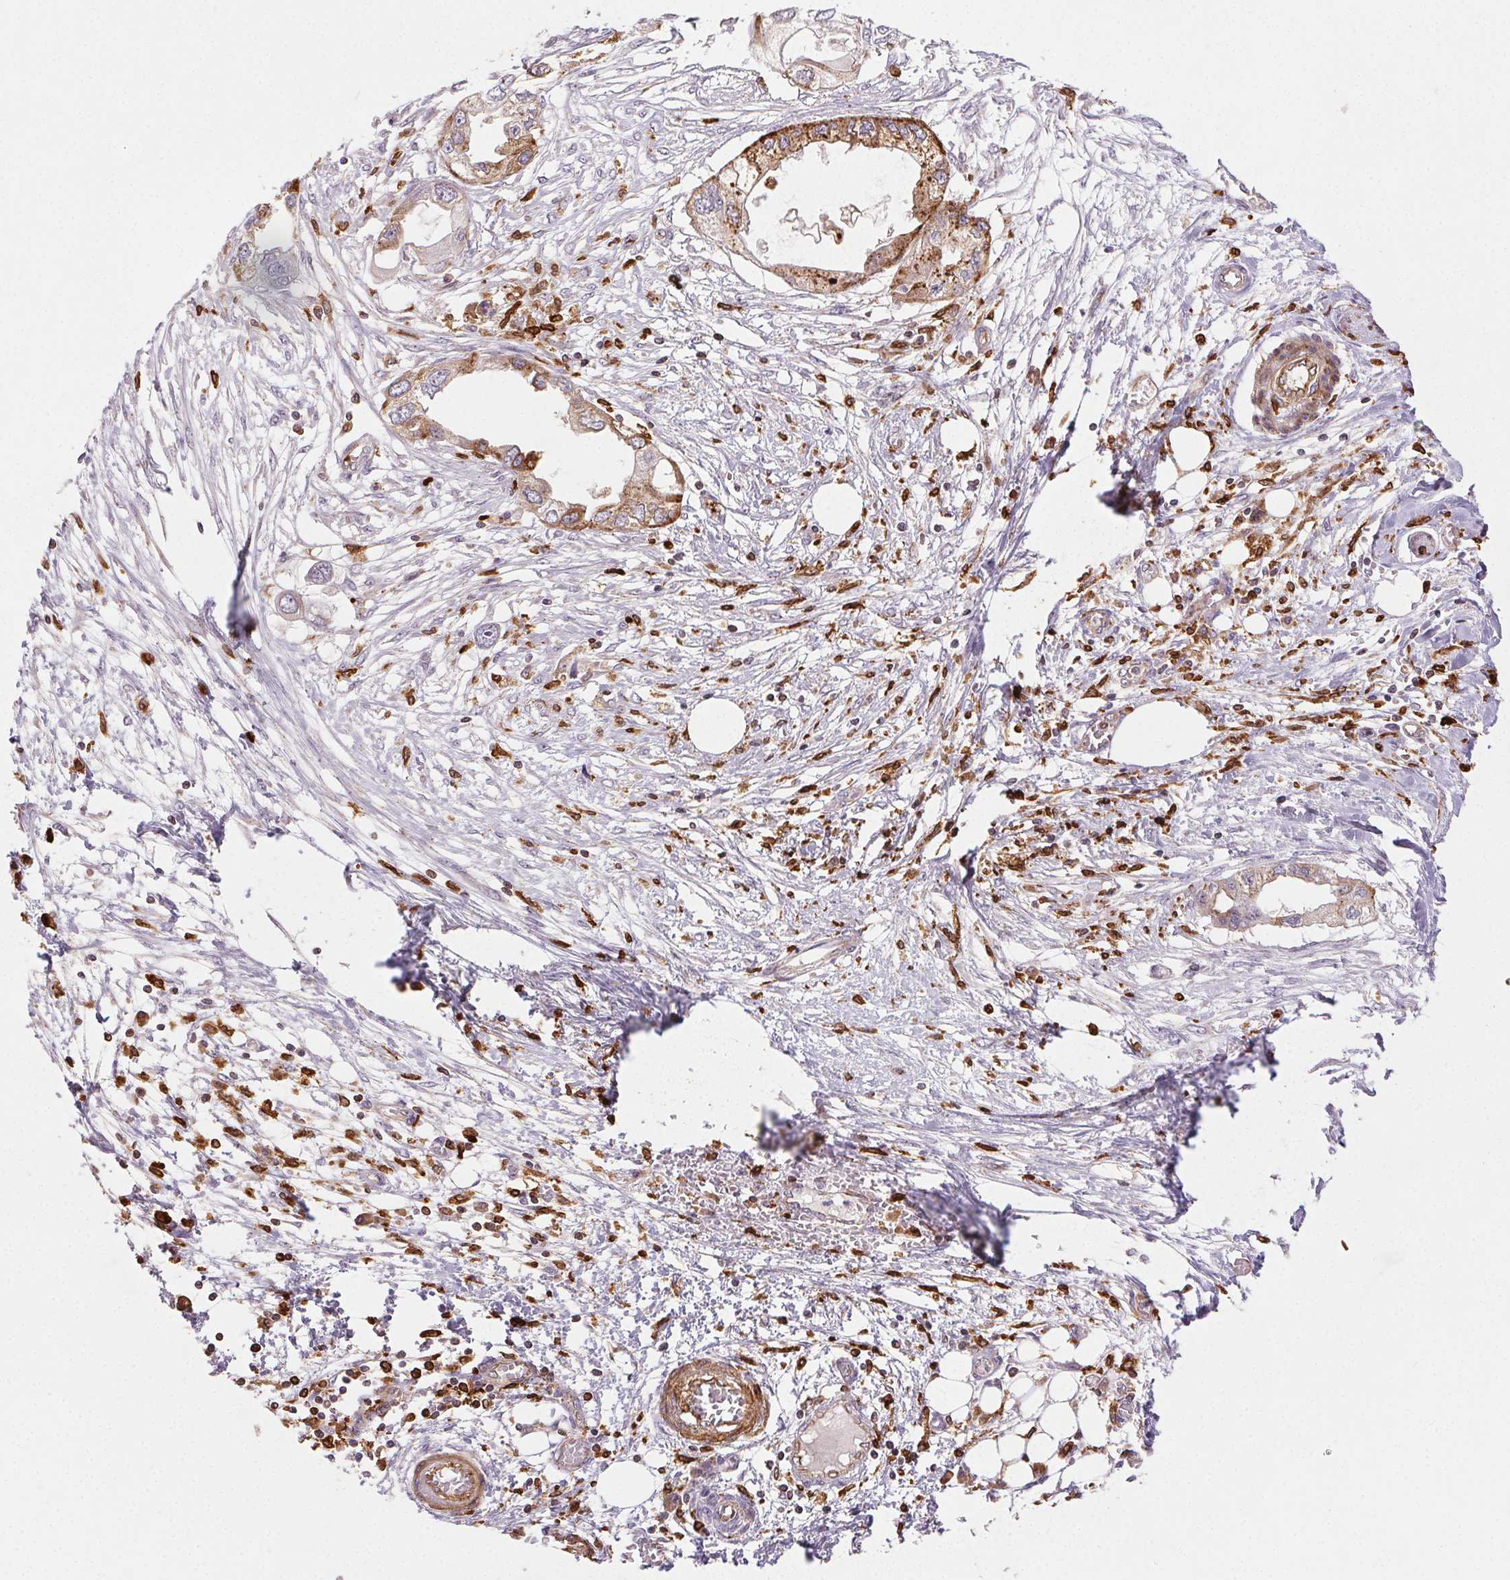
{"staining": {"intensity": "moderate", "quantity": ">75%", "location": "cytoplasmic/membranous"}, "tissue": "endometrial cancer", "cell_type": "Tumor cells", "image_type": "cancer", "snomed": [{"axis": "morphology", "description": "Adenocarcinoma, NOS"}, {"axis": "morphology", "description": "Adenocarcinoma, metastatic, NOS"}, {"axis": "topography", "description": "Adipose tissue"}, {"axis": "topography", "description": "Endometrium"}], "caption": "Immunohistochemical staining of human endometrial metastatic adenocarcinoma demonstrates medium levels of moderate cytoplasmic/membranous protein expression in approximately >75% of tumor cells.", "gene": "RNASET2", "patient": {"sex": "female", "age": 67}}